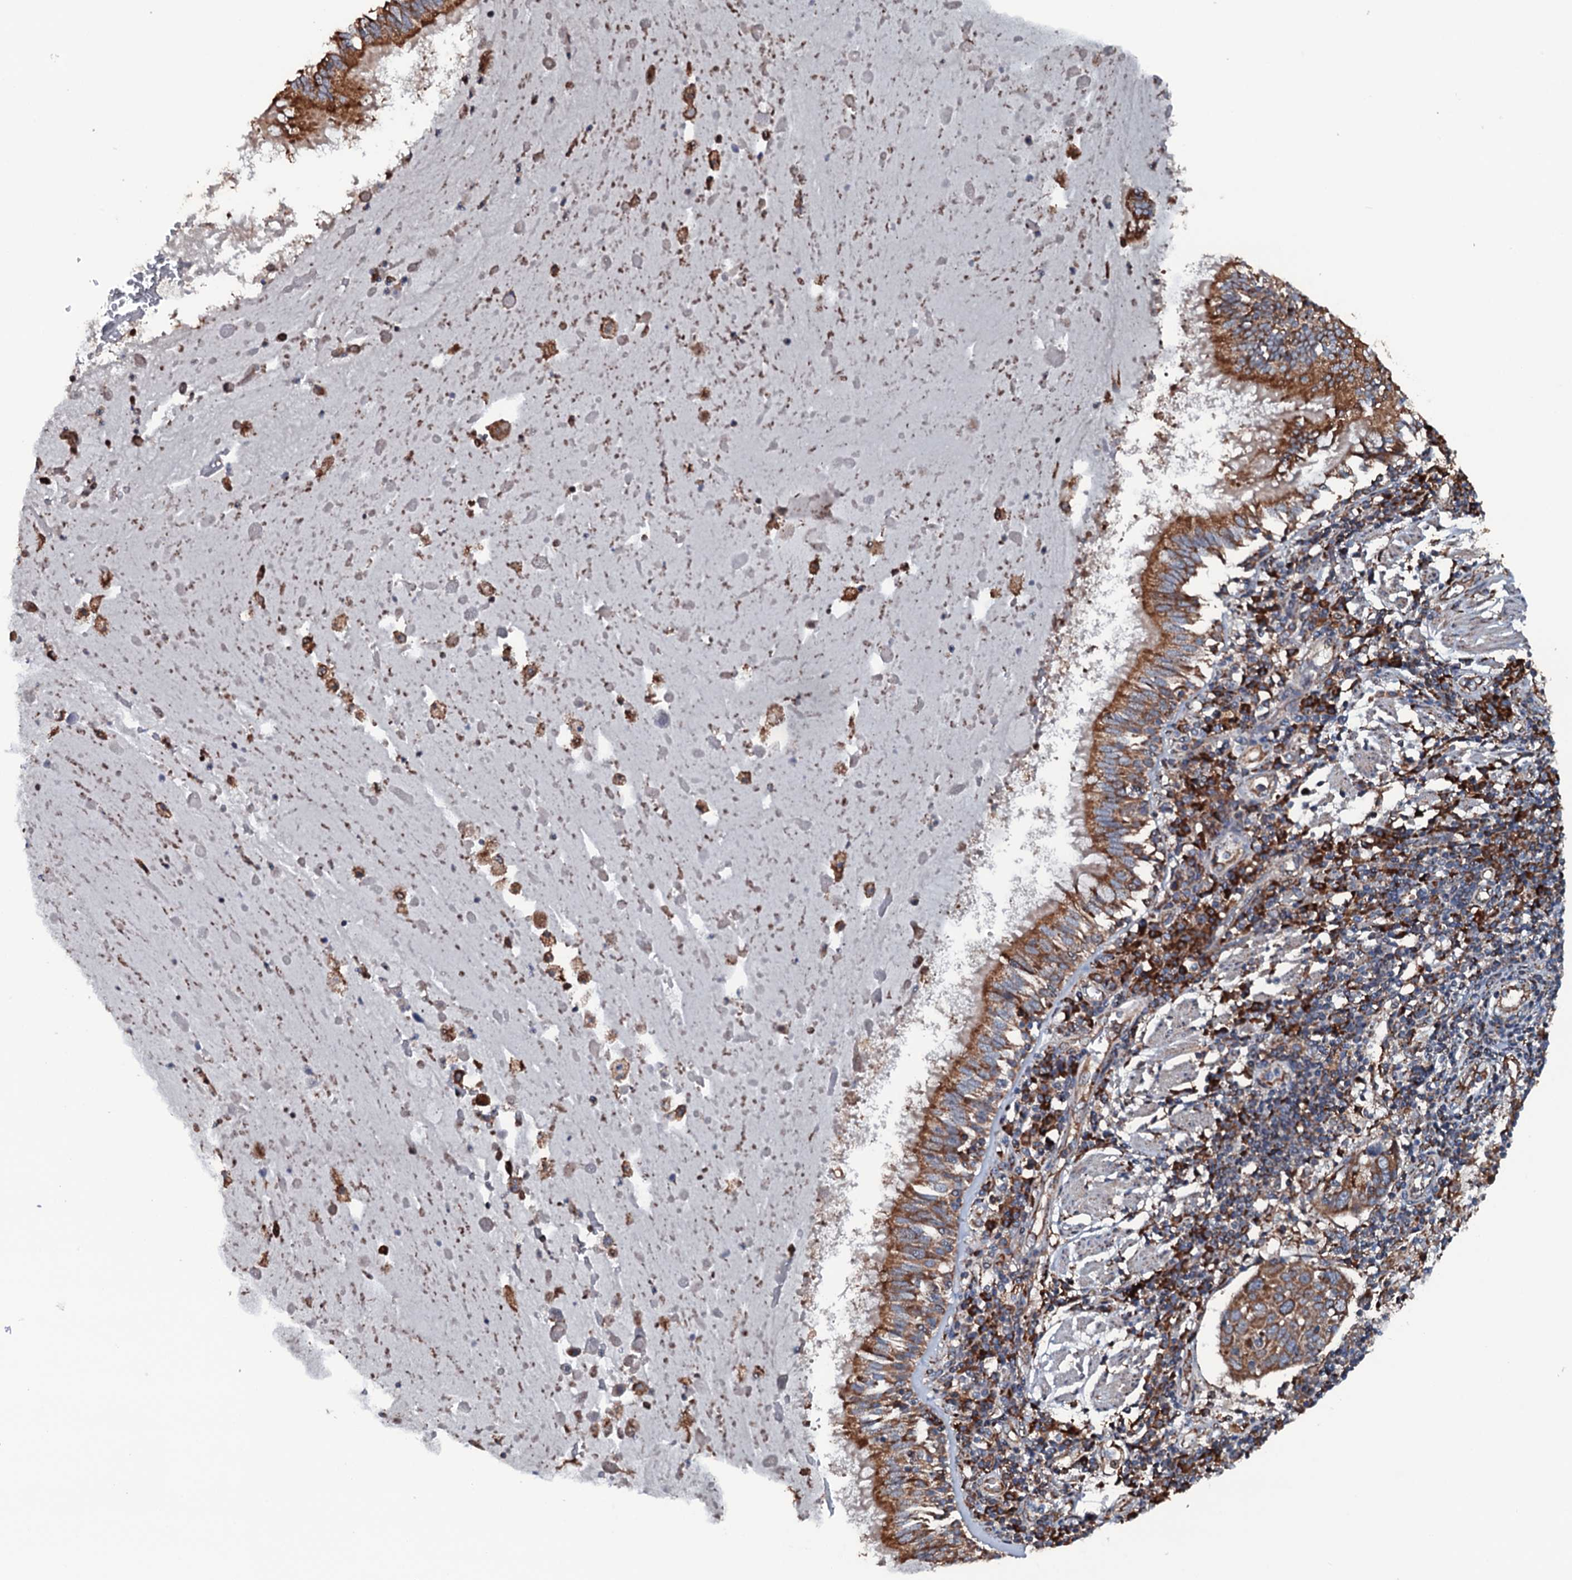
{"staining": {"intensity": "moderate", "quantity": ">75%", "location": "cytoplasmic/membranous"}, "tissue": "lung cancer", "cell_type": "Tumor cells", "image_type": "cancer", "snomed": [{"axis": "morphology", "description": "Squamous cell carcinoma, NOS"}, {"axis": "topography", "description": "Lung"}], "caption": "Immunohistochemistry (IHC) (DAB (3,3'-diaminobenzidine)) staining of human squamous cell carcinoma (lung) demonstrates moderate cytoplasmic/membranous protein expression in about >75% of tumor cells. (DAB IHC, brown staining for protein, blue staining for nuclei).", "gene": "RAB12", "patient": {"sex": "male", "age": 65}}